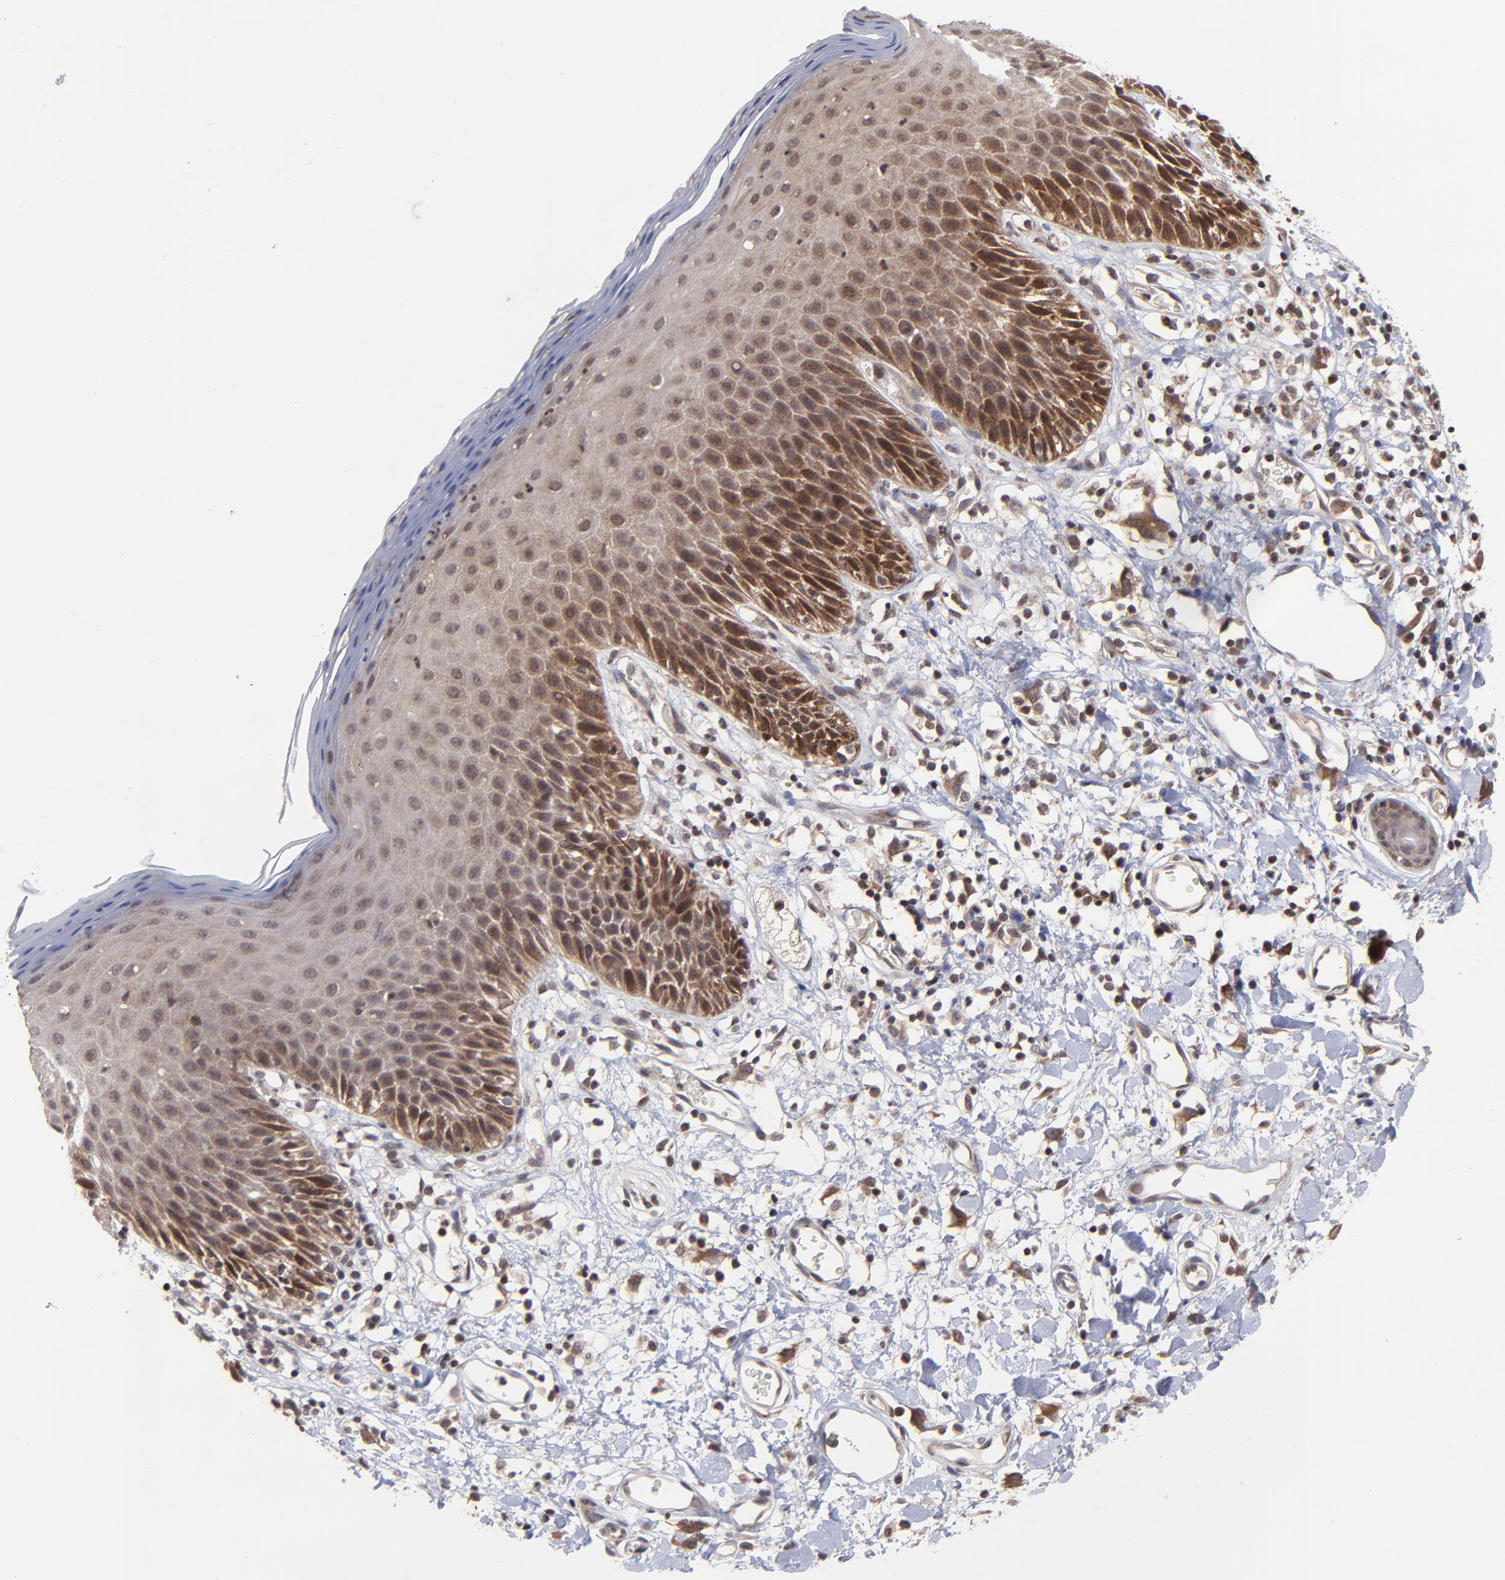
{"staining": {"intensity": "strong", "quantity": "25%-75%", "location": "cytoplasmic/membranous"}, "tissue": "skin", "cell_type": "Epidermal cells", "image_type": "normal", "snomed": [{"axis": "morphology", "description": "Normal tissue, NOS"}, {"axis": "topography", "description": "Vulva"}, {"axis": "topography", "description": "Peripheral nerve tissue"}], "caption": "Immunohistochemistry (IHC) image of normal skin: human skin stained using IHC shows high levels of strong protein expression localized specifically in the cytoplasmic/membranous of epidermal cells, appearing as a cytoplasmic/membranous brown color.", "gene": "UBE2L6", "patient": {"sex": "female", "age": 68}}